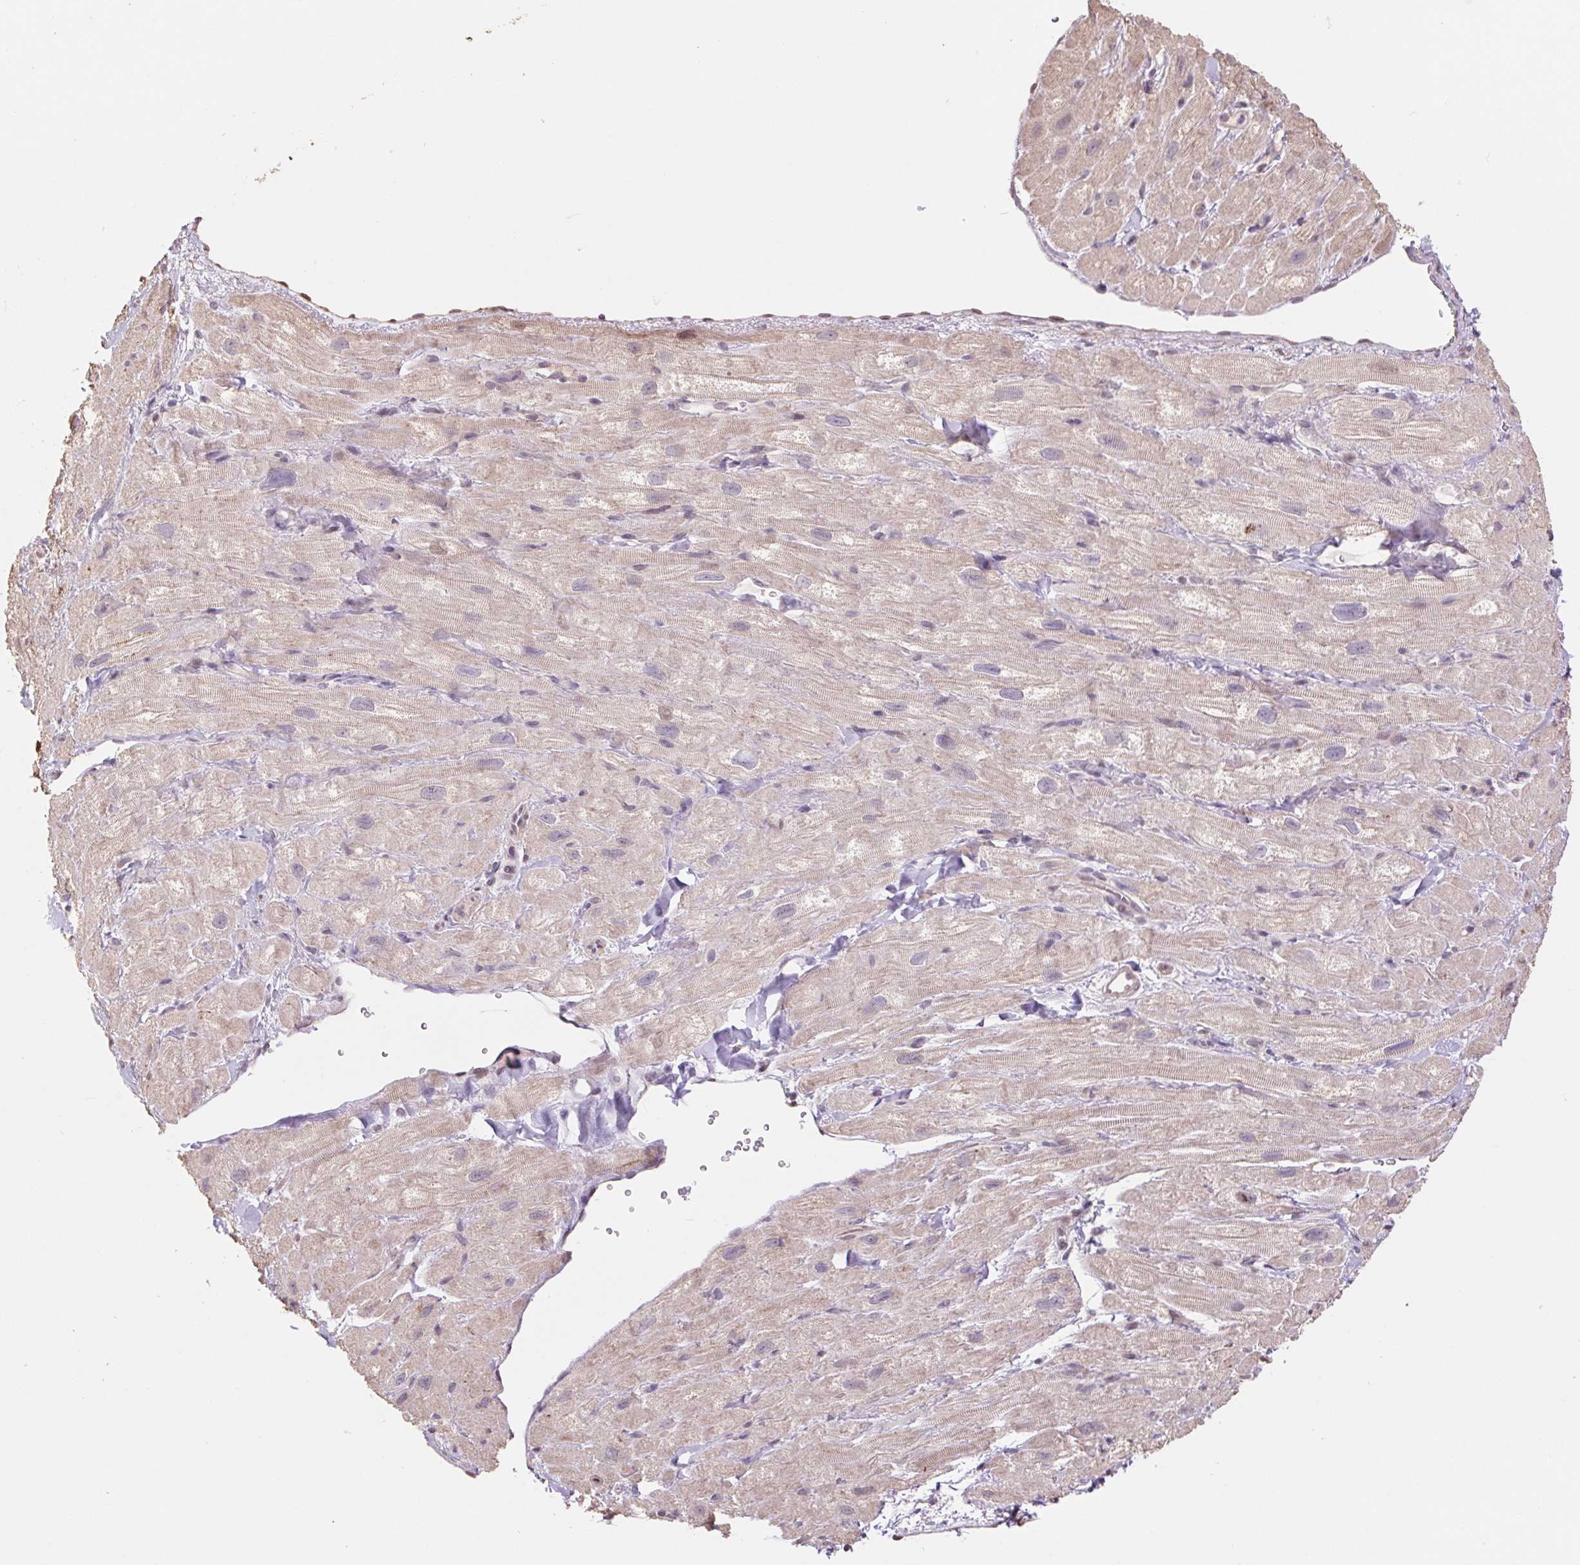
{"staining": {"intensity": "moderate", "quantity": "25%-75%", "location": "cytoplasmic/membranous"}, "tissue": "heart muscle", "cell_type": "Cardiomyocytes", "image_type": "normal", "snomed": [{"axis": "morphology", "description": "Normal tissue, NOS"}, {"axis": "topography", "description": "Heart"}], "caption": "Immunohistochemical staining of unremarkable human heart muscle displays medium levels of moderate cytoplasmic/membranous staining in about 25%-75% of cardiomyocytes.", "gene": "CUTA", "patient": {"sex": "female", "age": 62}}